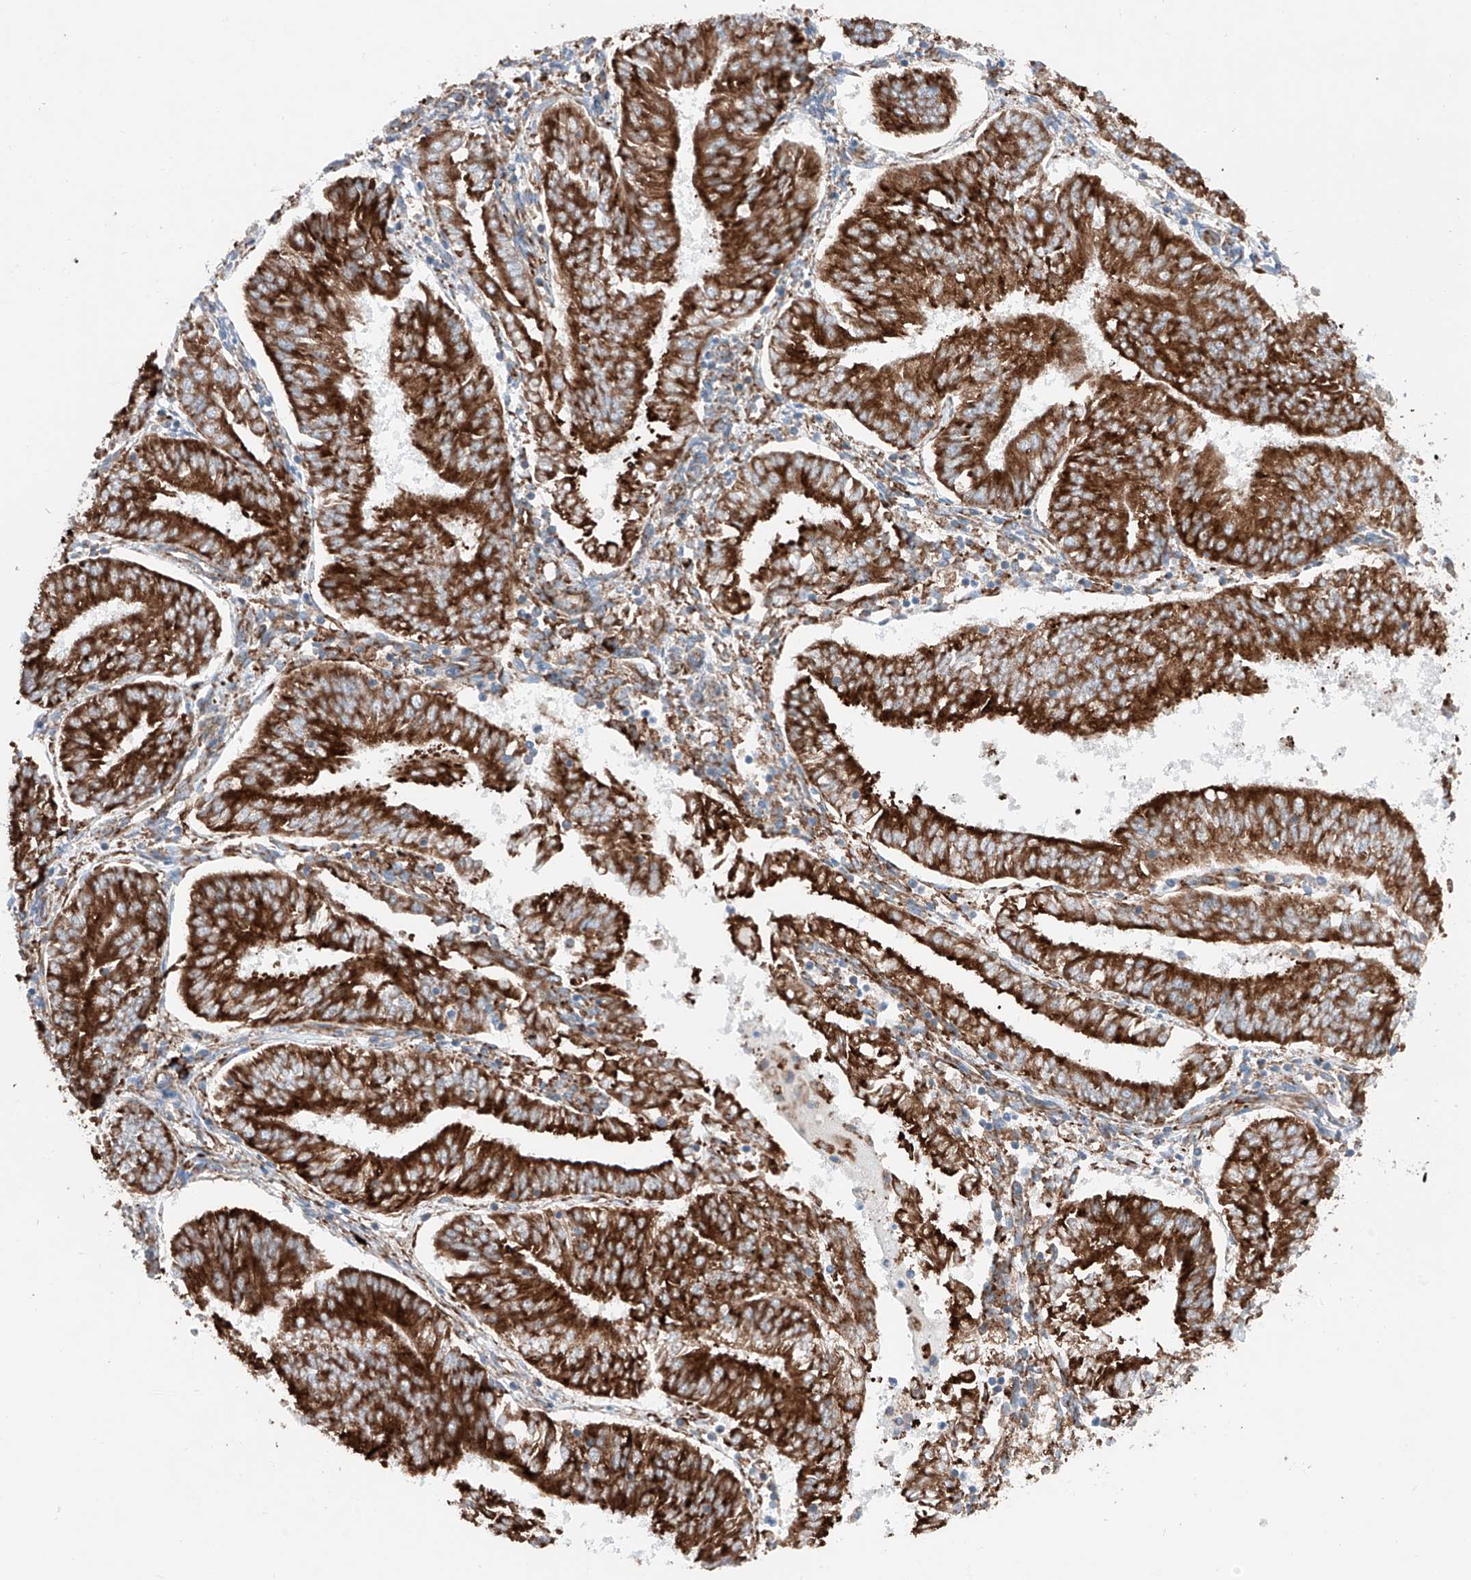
{"staining": {"intensity": "strong", "quantity": ">75%", "location": "cytoplasmic/membranous"}, "tissue": "endometrial cancer", "cell_type": "Tumor cells", "image_type": "cancer", "snomed": [{"axis": "morphology", "description": "Adenocarcinoma, NOS"}, {"axis": "topography", "description": "Endometrium"}], "caption": "DAB (3,3'-diaminobenzidine) immunohistochemical staining of endometrial adenocarcinoma displays strong cytoplasmic/membranous protein positivity in about >75% of tumor cells.", "gene": "CRELD1", "patient": {"sex": "female", "age": 58}}